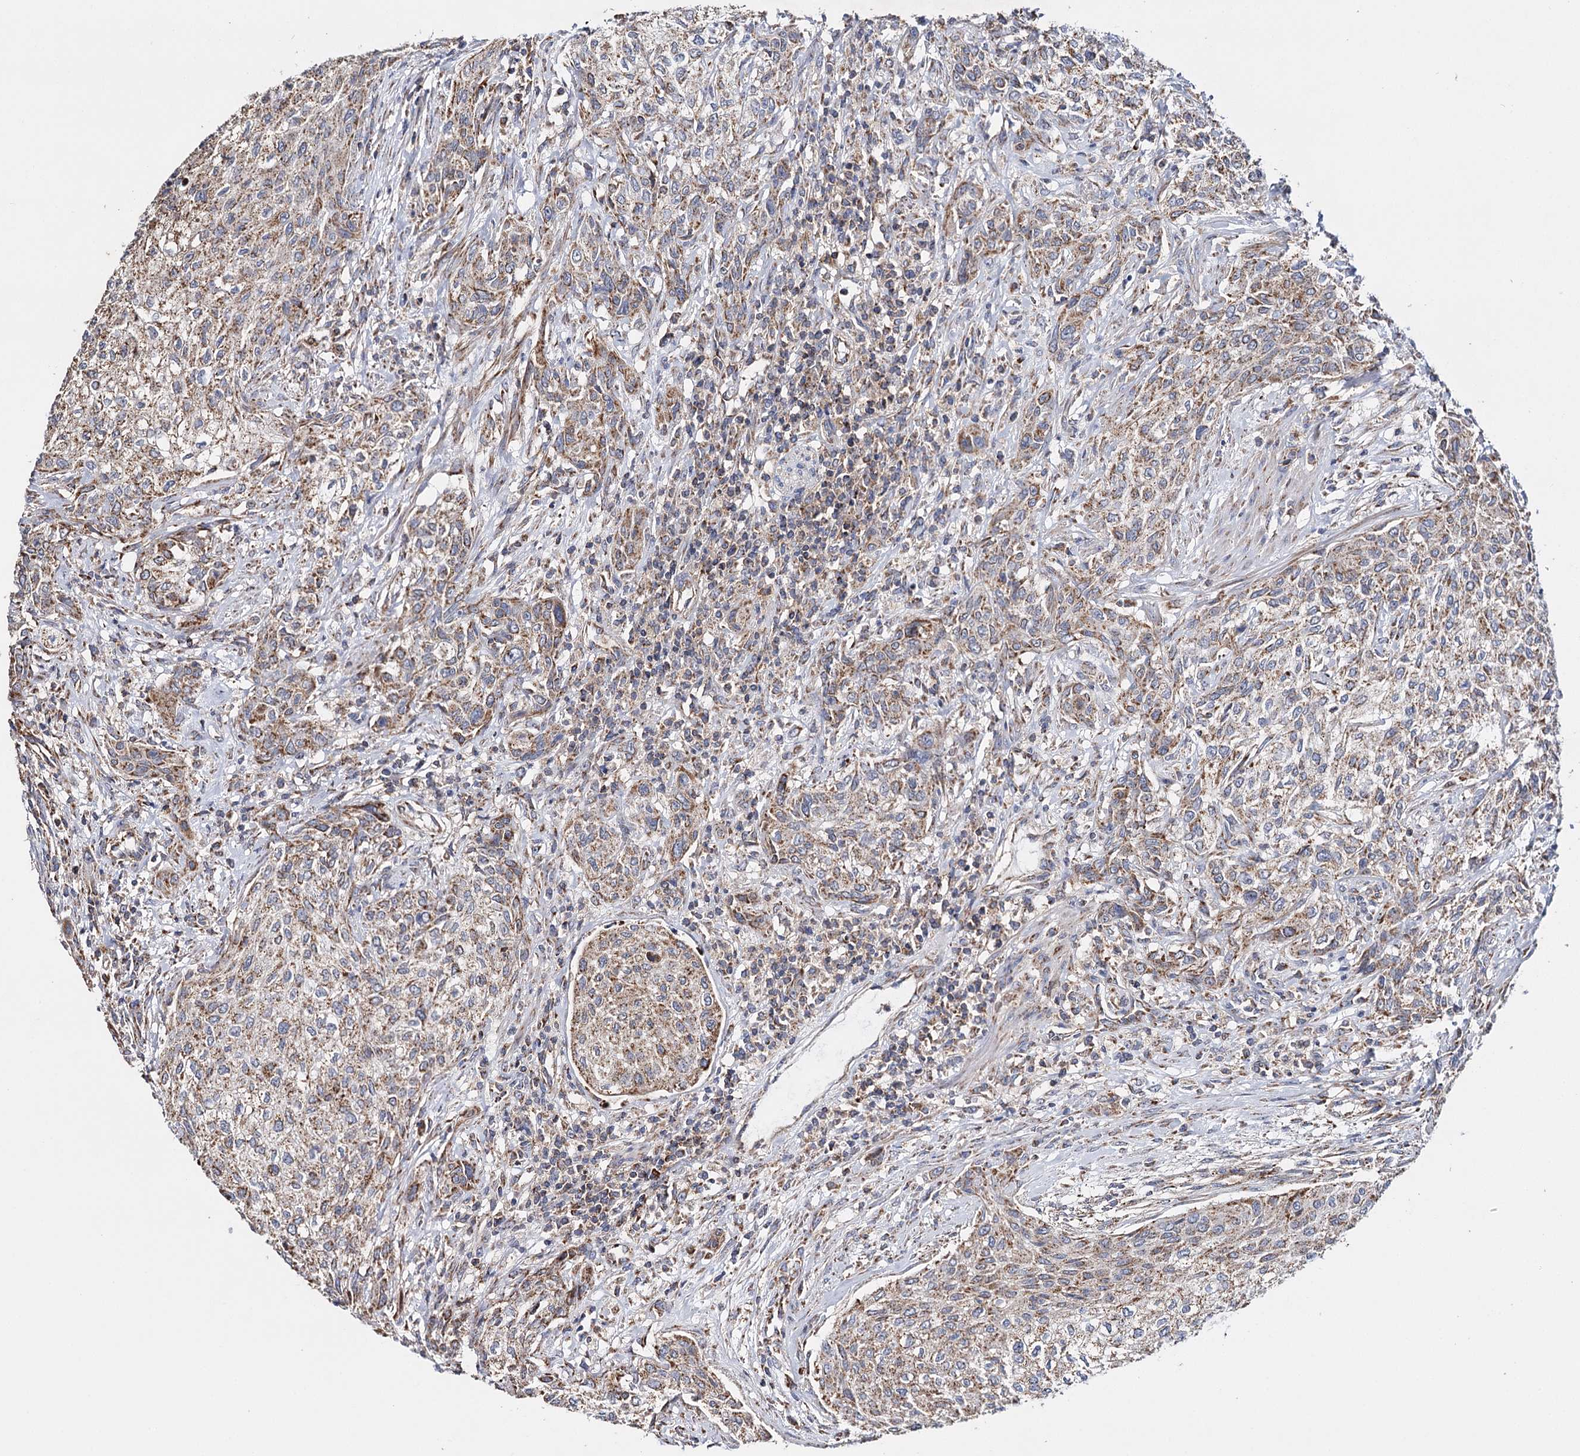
{"staining": {"intensity": "weak", "quantity": ">75%", "location": "cytoplasmic/membranous"}, "tissue": "urothelial cancer", "cell_type": "Tumor cells", "image_type": "cancer", "snomed": [{"axis": "morphology", "description": "Normal tissue, NOS"}, {"axis": "morphology", "description": "Urothelial carcinoma, NOS"}, {"axis": "topography", "description": "Urinary bladder"}, {"axis": "topography", "description": "Peripheral nerve tissue"}], "caption": "A high-resolution micrograph shows immunohistochemistry (IHC) staining of transitional cell carcinoma, which exhibits weak cytoplasmic/membranous positivity in approximately >75% of tumor cells. (Brightfield microscopy of DAB IHC at high magnification).", "gene": "CFAP46", "patient": {"sex": "male", "age": 35}}